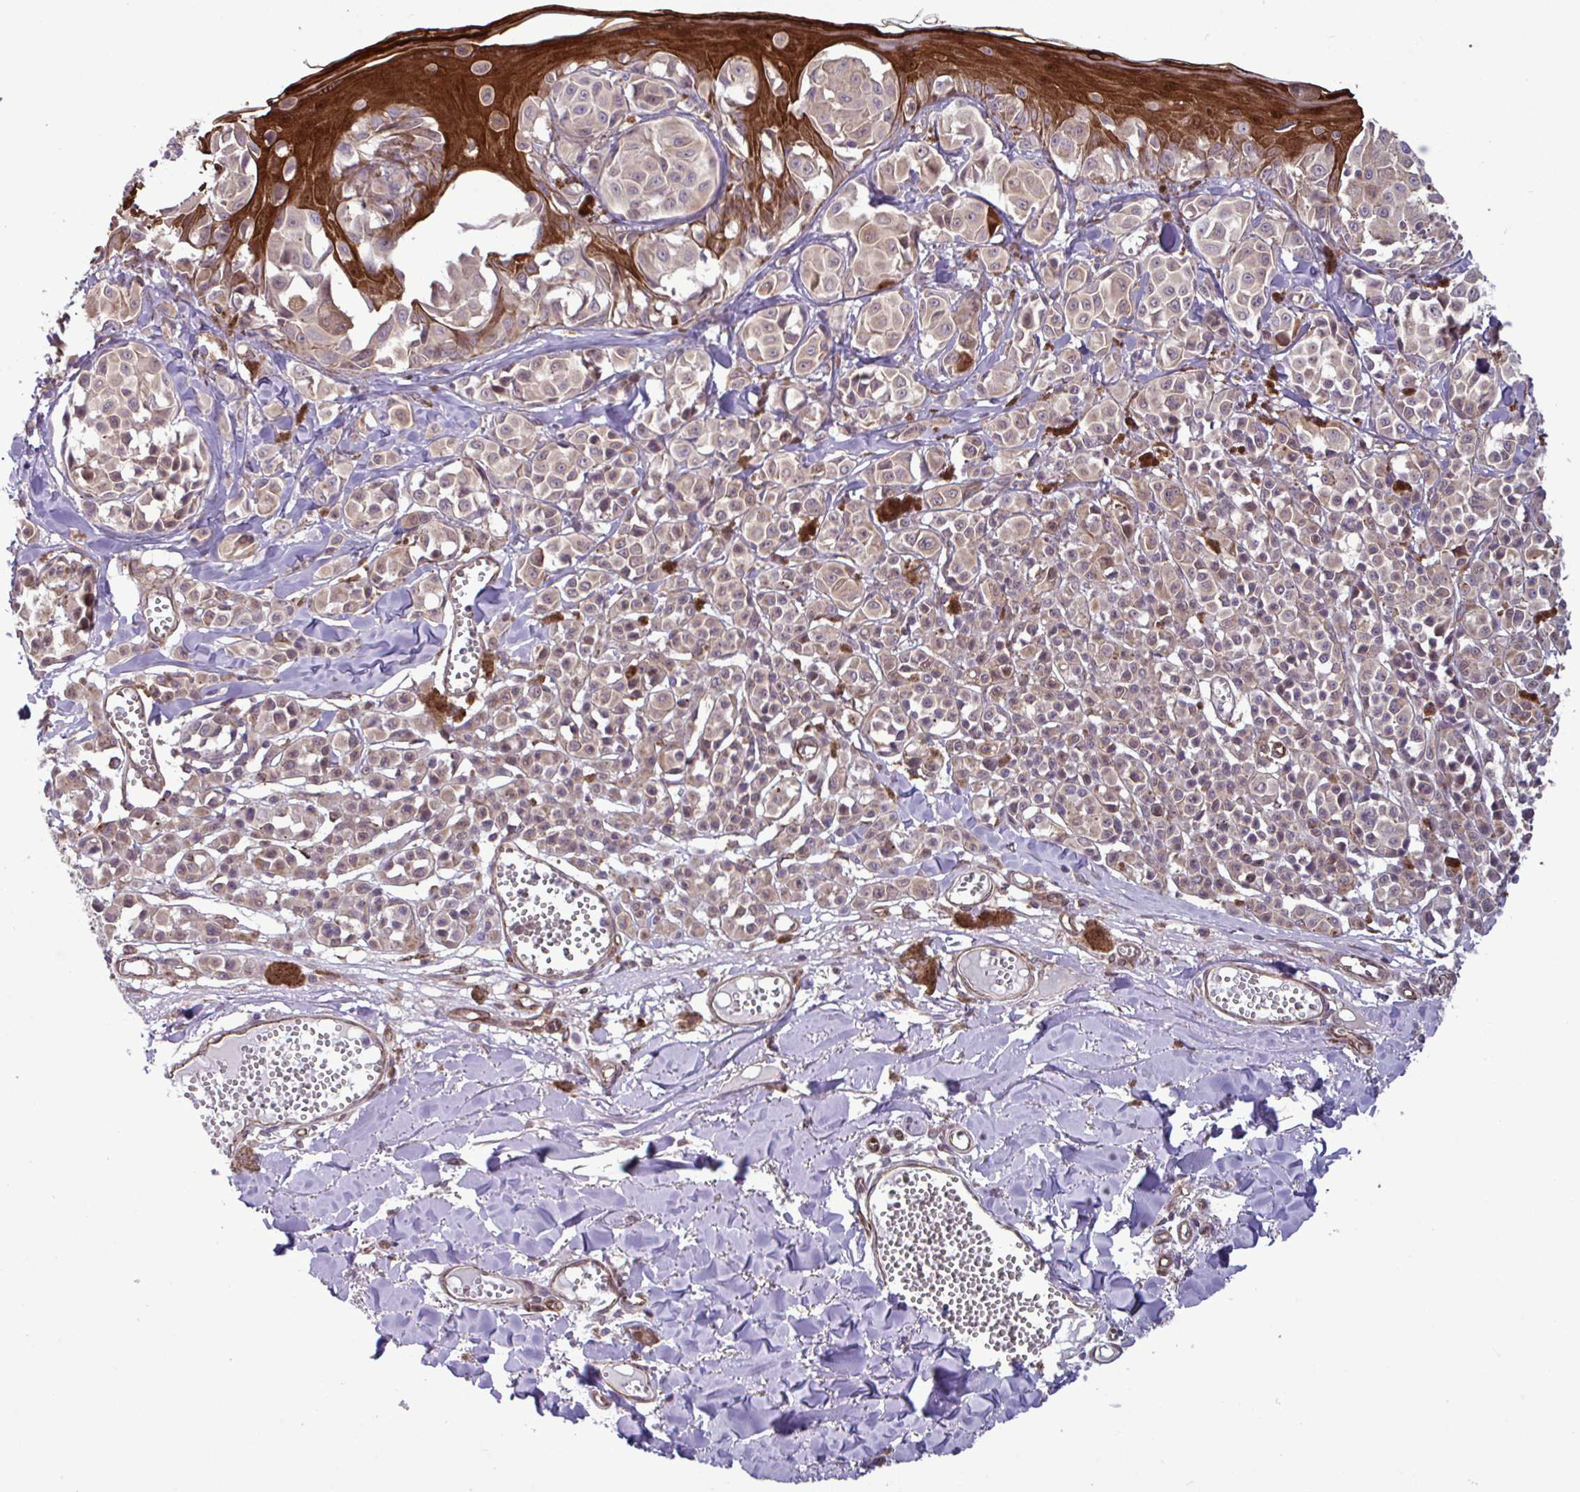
{"staining": {"intensity": "weak", "quantity": "25%-75%", "location": "nuclear"}, "tissue": "melanoma", "cell_type": "Tumor cells", "image_type": "cancer", "snomed": [{"axis": "morphology", "description": "Malignant melanoma, NOS"}, {"axis": "topography", "description": "Skin"}], "caption": "This photomicrograph exhibits immunohistochemistry (IHC) staining of human malignant melanoma, with low weak nuclear expression in about 25%-75% of tumor cells.", "gene": "GLTP", "patient": {"sex": "female", "age": 43}}